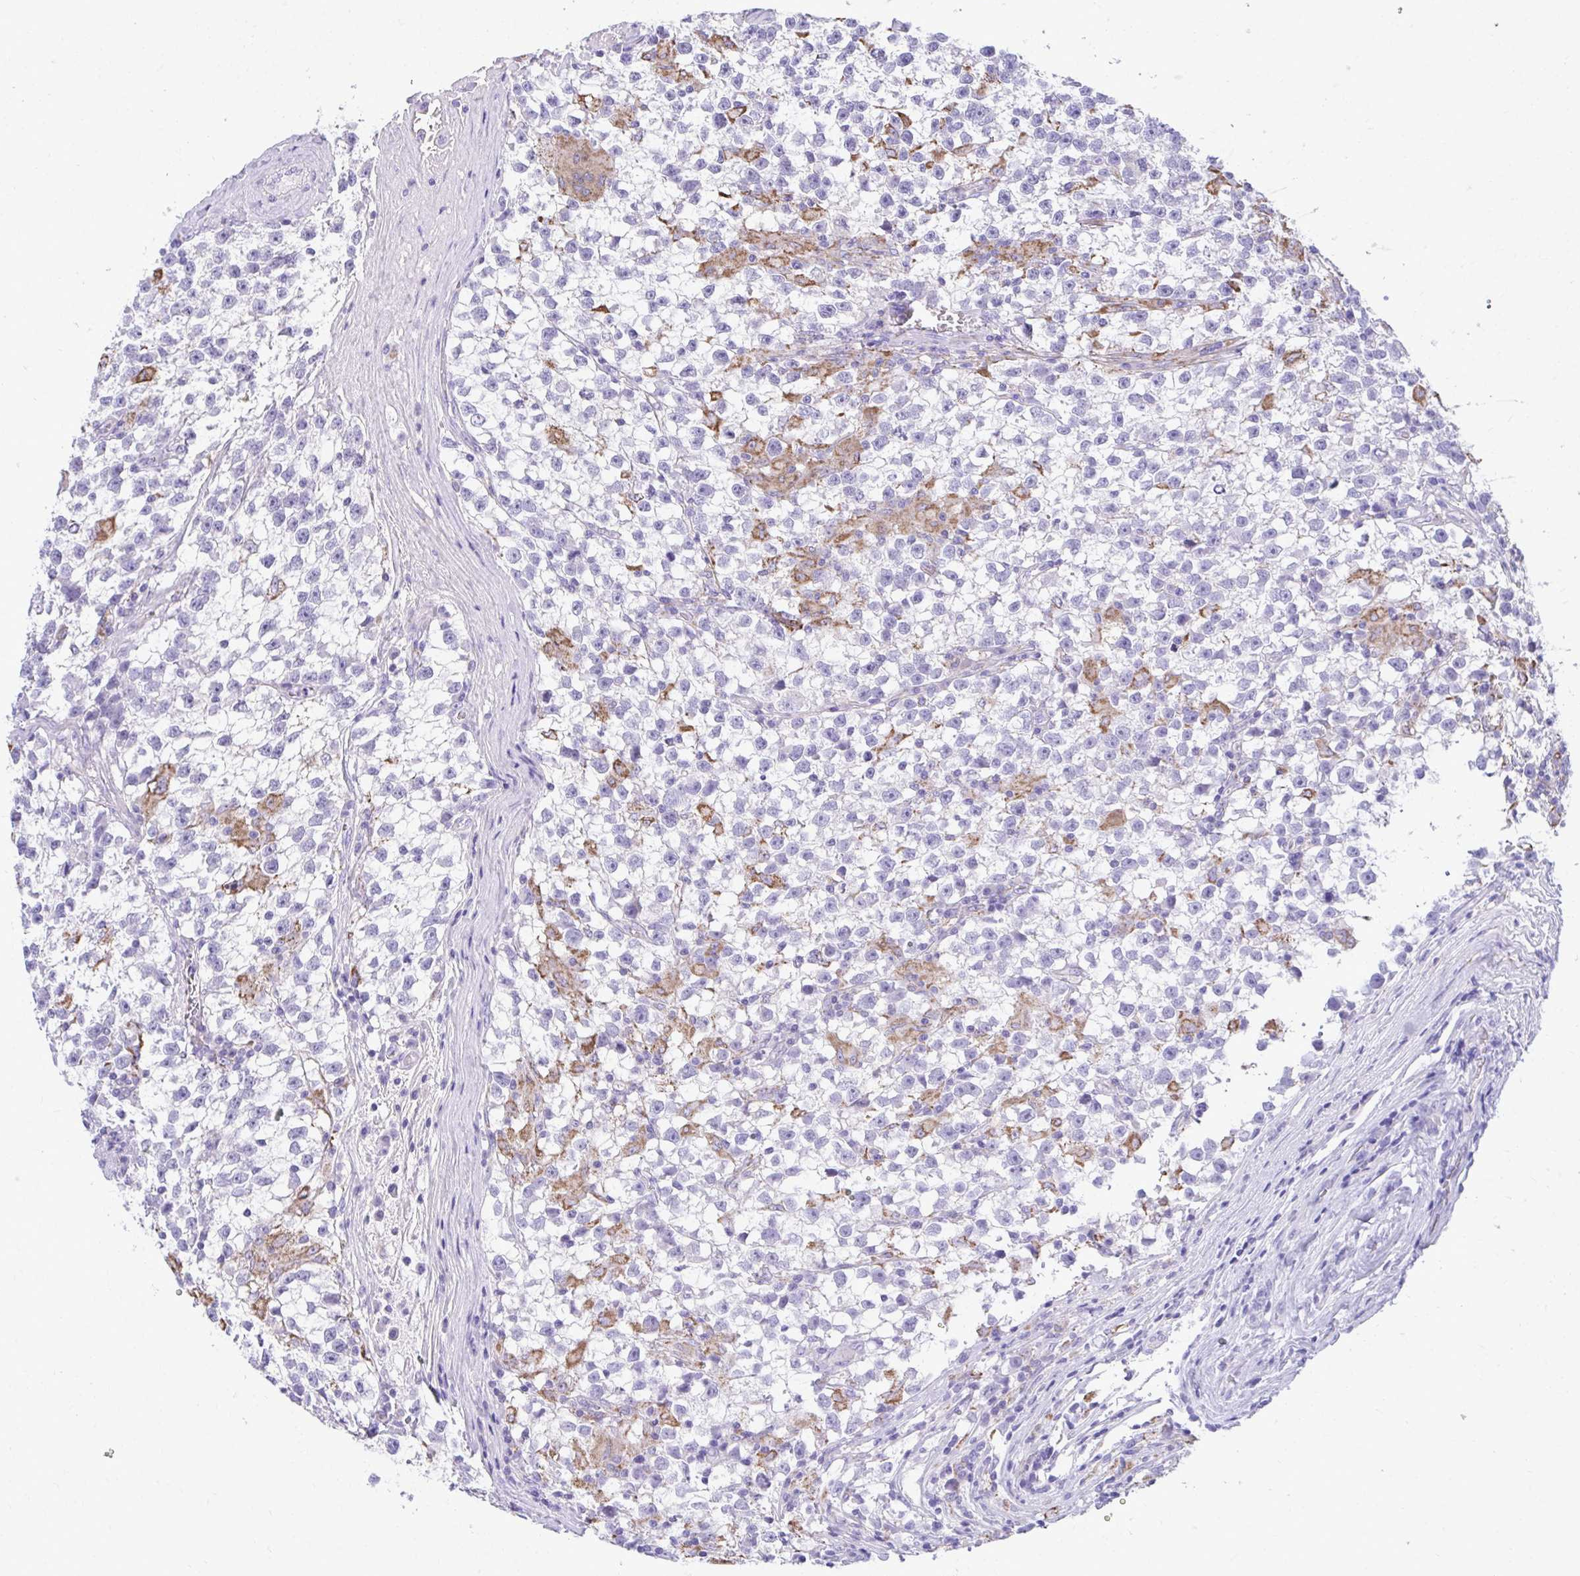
{"staining": {"intensity": "negative", "quantity": "none", "location": "none"}, "tissue": "testis cancer", "cell_type": "Tumor cells", "image_type": "cancer", "snomed": [{"axis": "morphology", "description": "Seminoma, NOS"}, {"axis": "topography", "description": "Testis"}], "caption": "Tumor cells are negative for brown protein staining in testis cancer (seminoma).", "gene": "AIG1", "patient": {"sex": "male", "age": 31}}